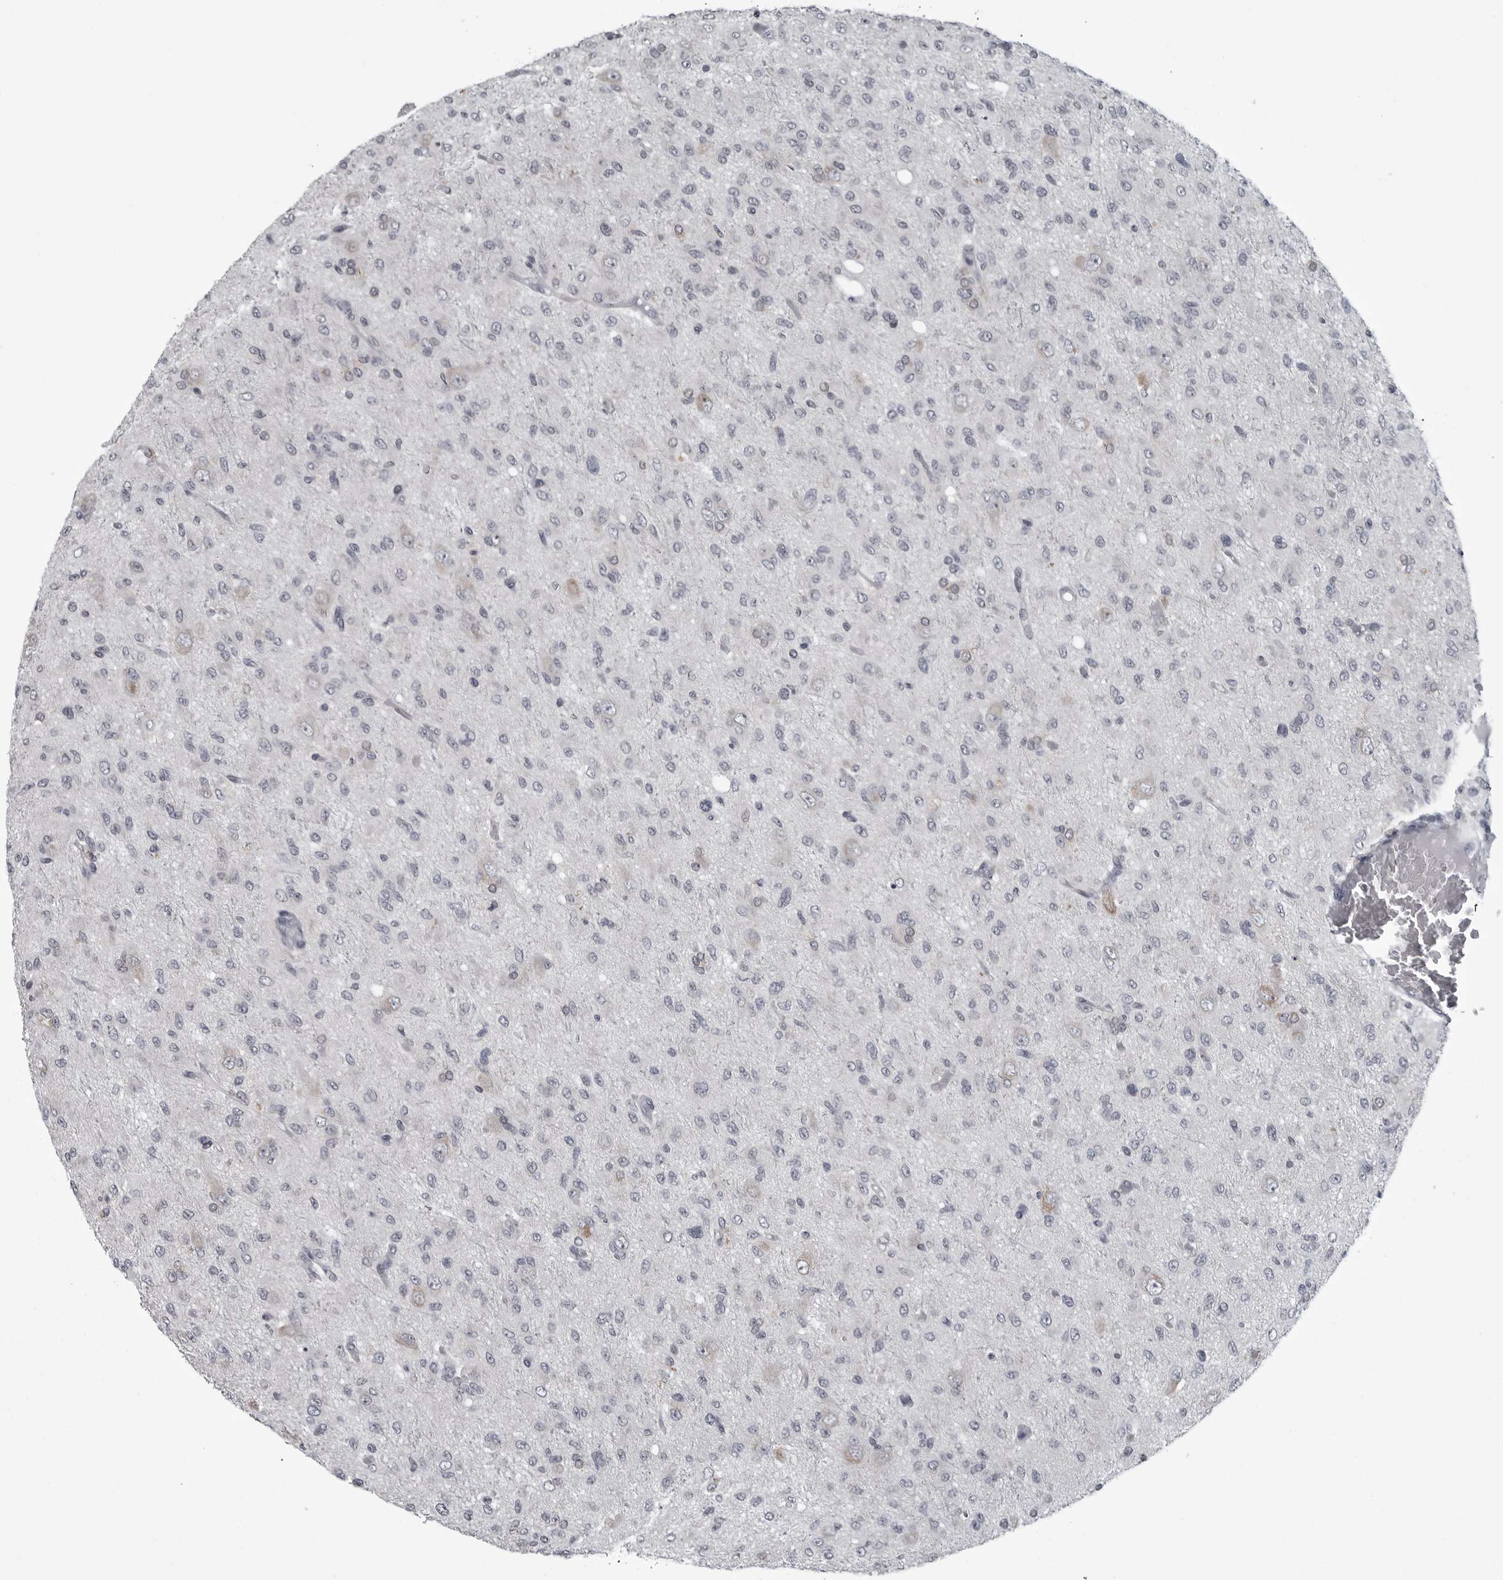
{"staining": {"intensity": "negative", "quantity": "none", "location": "none"}, "tissue": "glioma", "cell_type": "Tumor cells", "image_type": "cancer", "snomed": [{"axis": "morphology", "description": "Glioma, malignant, High grade"}, {"axis": "topography", "description": "Brain"}], "caption": "Human malignant glioma (high-grade) stained for a protein using immunohistochemistry (IHC) demonstrates no staining in tumor cells.", "gene": "LYSMD1", "patient": {"sex": "female", "age": 59}}